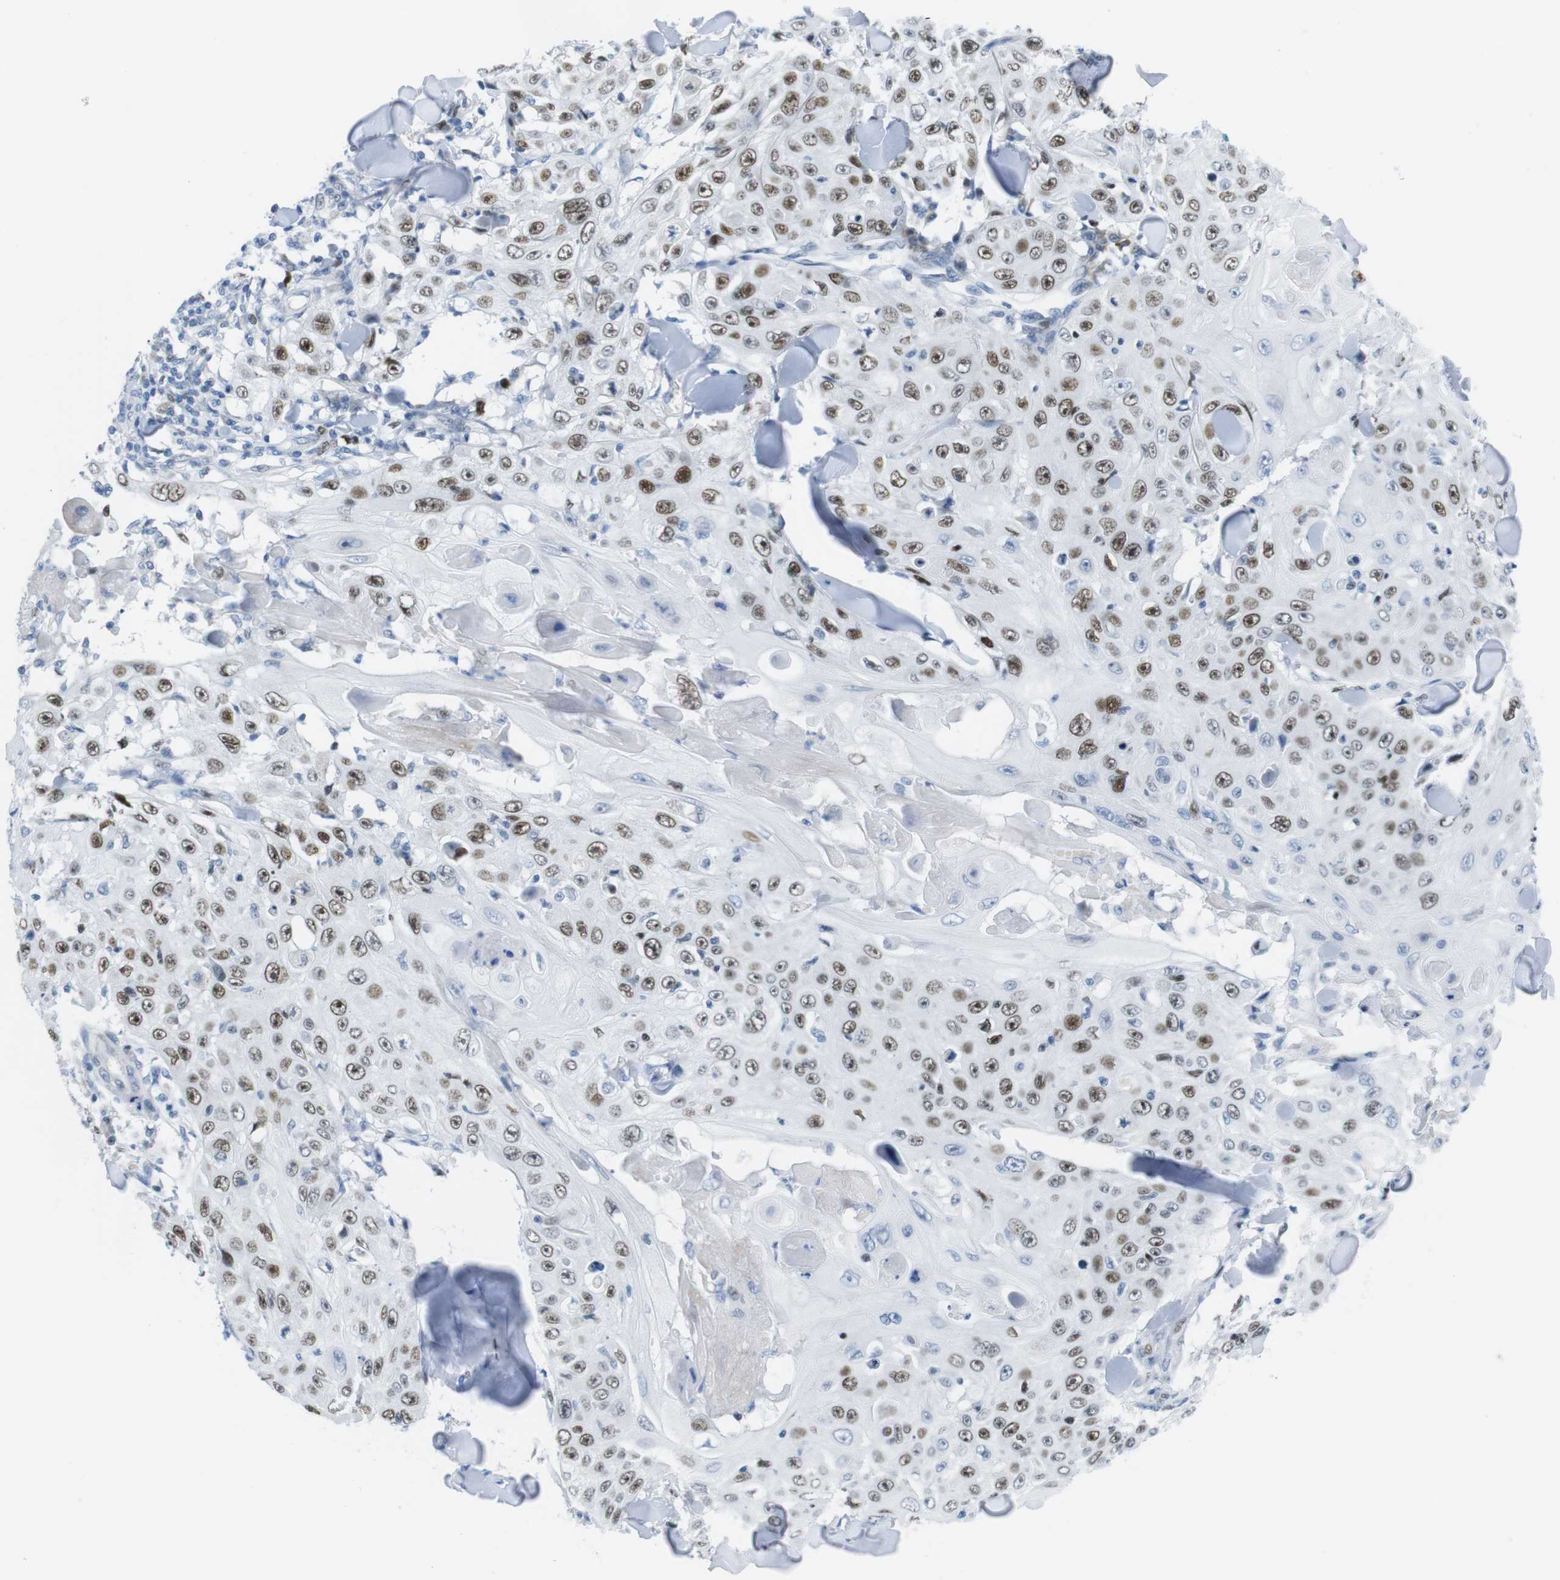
{"staining": {"intensity": "moderate", "quantity": ">75%", "location": "cytoplasmic/membranous,nuclear"}, "tissue": "skin cancer", "cell_type": "Tumor cells", "image_type": "cancer", "snomed": [{"axis": "morphology", "description": "Squamous cell carcinoma, NOS"}, {"axis": "topography", "description": "Skin"}], "caption": "Immunohistochemistry (DAB (3,3'-diaminobenzidine)) staining of squamous cell carcinoma (skin) displays moderate cytoplasmic/membranous and nuclear protein staining in approximately >75% of tumor cells.", "gene": "CHAF1A", "patient": {"sex": "male", "age": 86}}